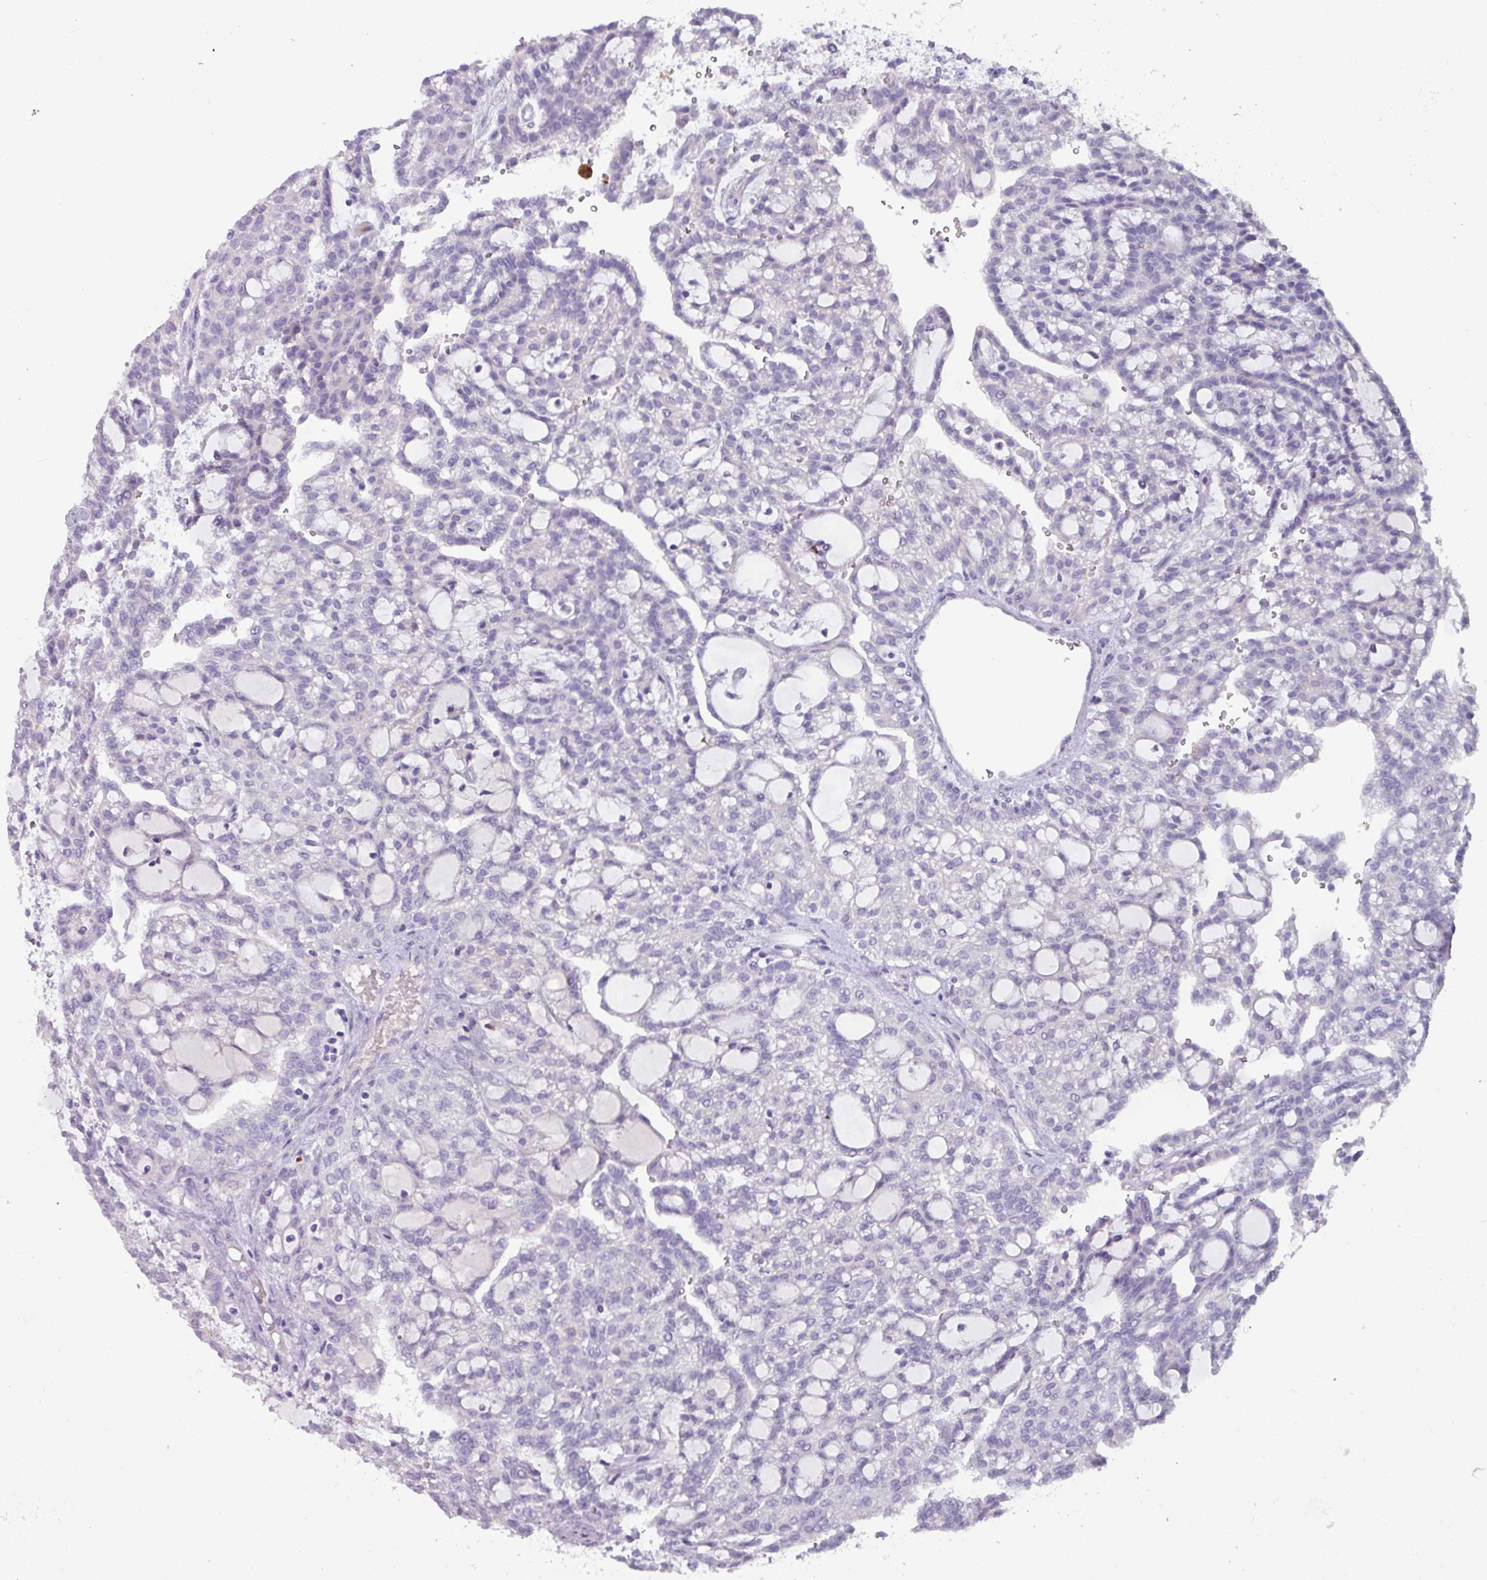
{"staining": {"intensity": "negative", "quantity": "none", "location": "none"}, "tissue": "renal cancer", "cell_type": "Tumor cells", "image_type": "cancer", "snomed": [{"axis": "morphology", "description": "Adenocarcinoma, NOS"}, {"axis": "topography", "description": "Kidney"}], "caption": "Immunohistochemistry micrograph of neoplastic tissue: human renal cancer stained with DAB (3,3'-diaminobenzidine) shows no significant protein positivity in tumor cells. (DAB (3,3'-diaminobenzidine) immunohistochemistry with hematoxylin counter stain).", "gene": "OR2T10", "patient": {"sex": "male", "age": 63}}